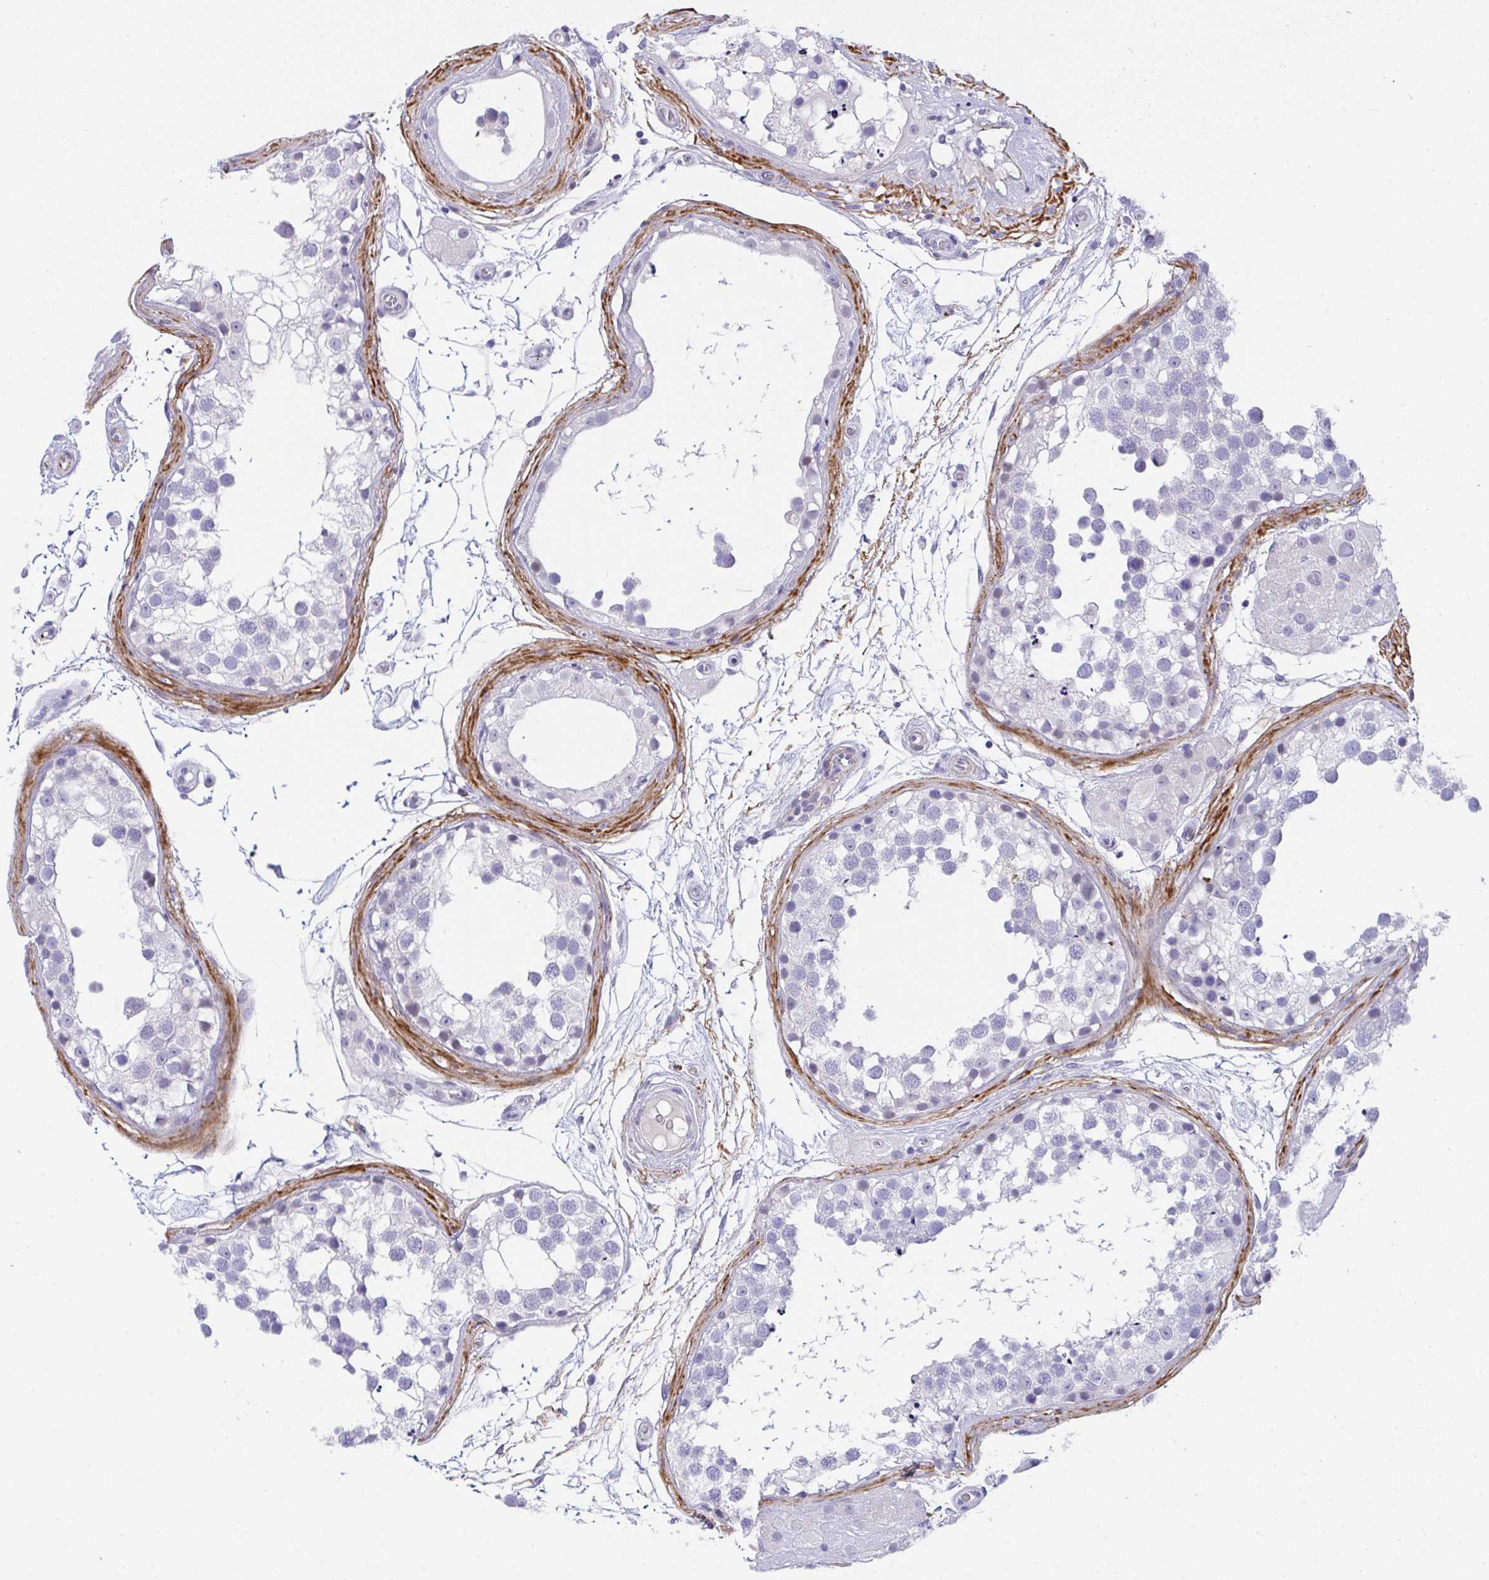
{"staining": {"intensity": "negative", "quantity": "none", "location": "none"}, "tissue": "testis", "cell_type": "Cells in seminiferous ducts", "image_type": "normal", "snomed": [{"axis": "morphology", "description": "Normal tissue, NOS"}, {"axis": "morphology", "description": "Seminoma, NOS"}, {"axis": "topography", "description": "Testis"}], "caption": "DAB (3,3'-diaminobenzidine) immunohistochemical staining of unremarkable human testis demonstrates no significant expression in cells in seminiferous ducts.", "gene": "KMT2E", "patient": {"sex": "male", "age": 65}}